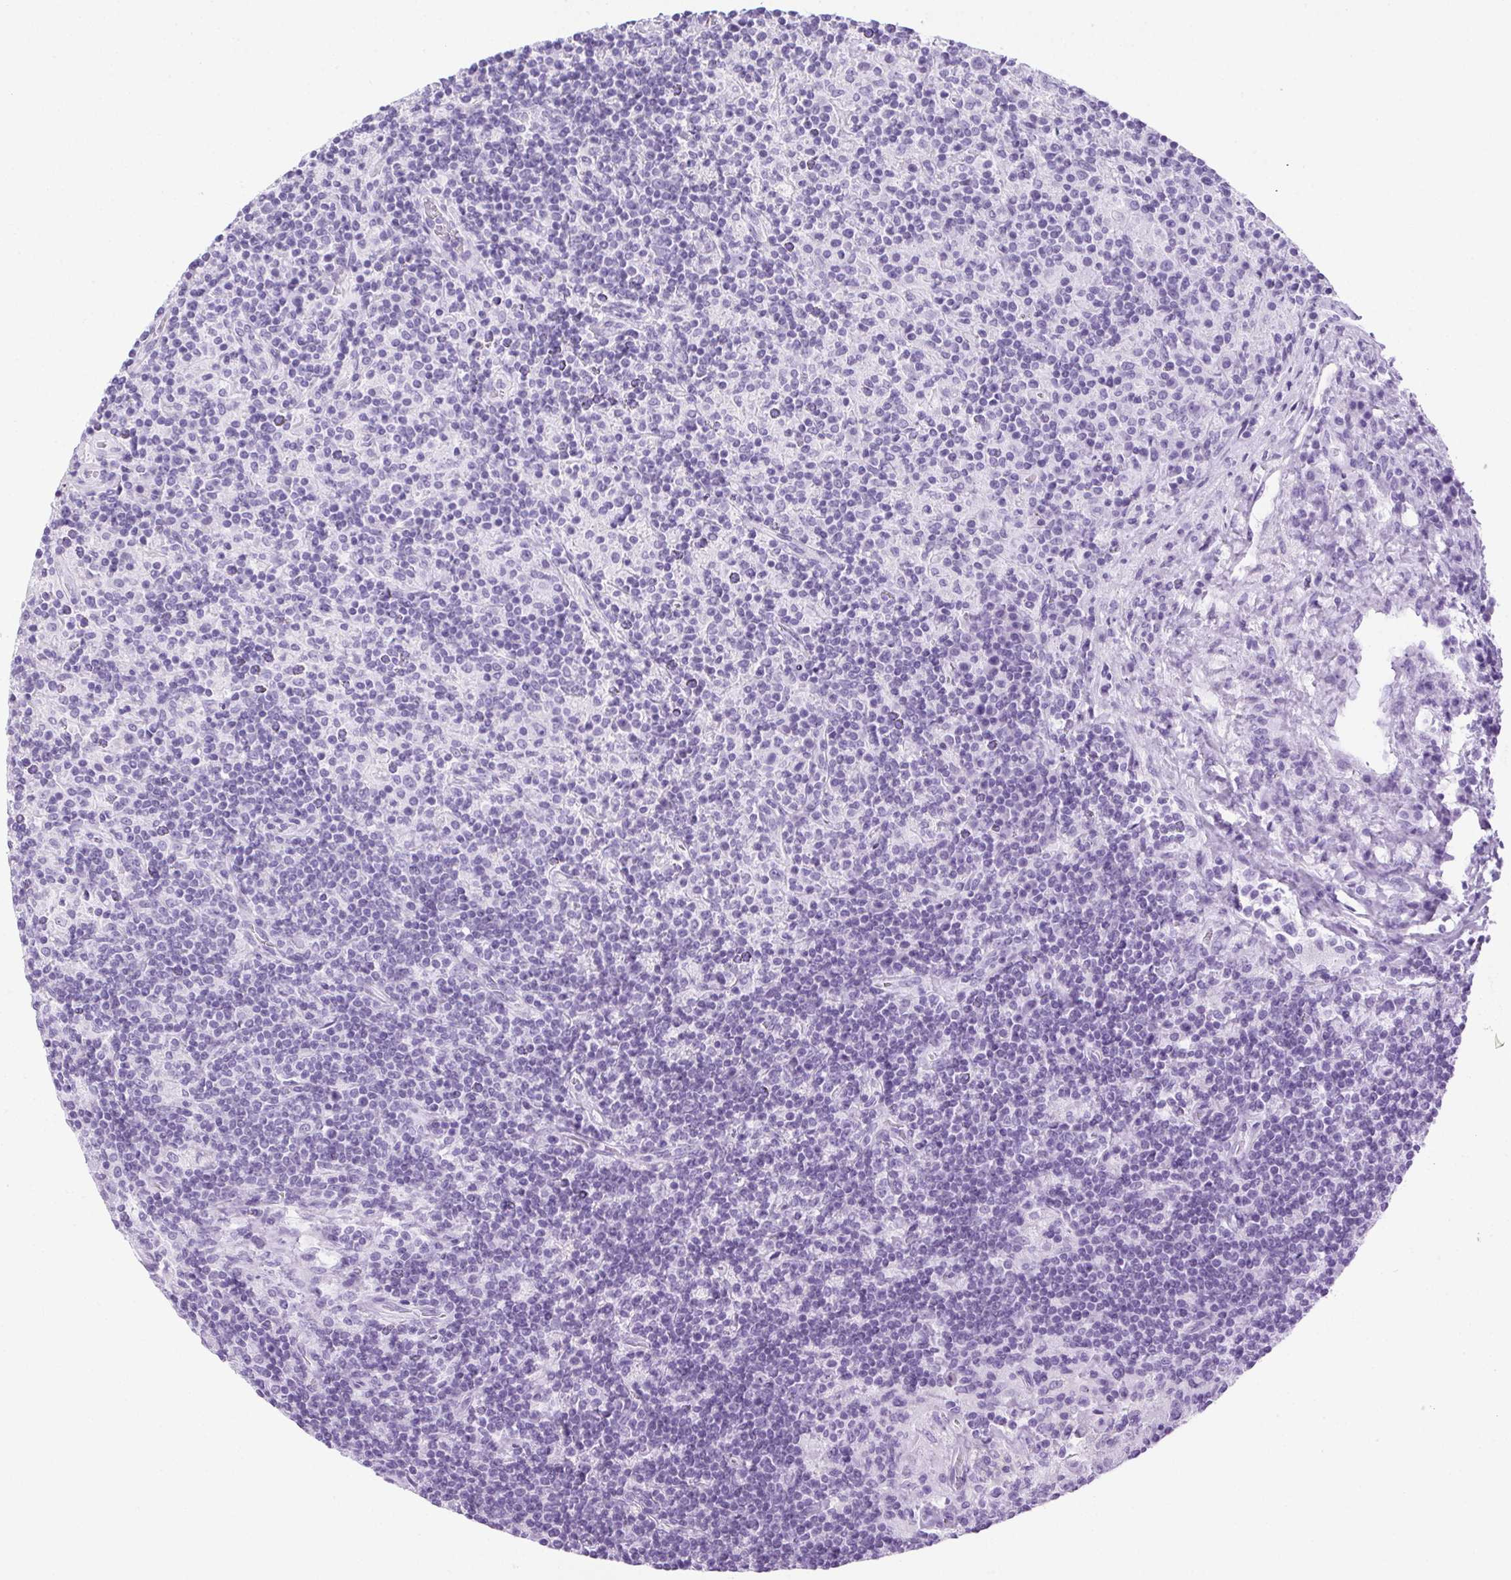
{"staining": {"intensity": "negative", "quantity": "none", "location": "none"}, "tissue": "lymphoma", "cell_type": "Tumor cells", "image_type": "cancer", "snomed": [{"axis": "morphology", "description": "Hodgkin's disease, NOS"}, {"axis": "topography", "description": "Lymph node"}], "caption": "There is no significant staining in tumor cells of lymphoma.", "gene": "SPACA5B", "patient": {"sex": "male", "age": 70}}